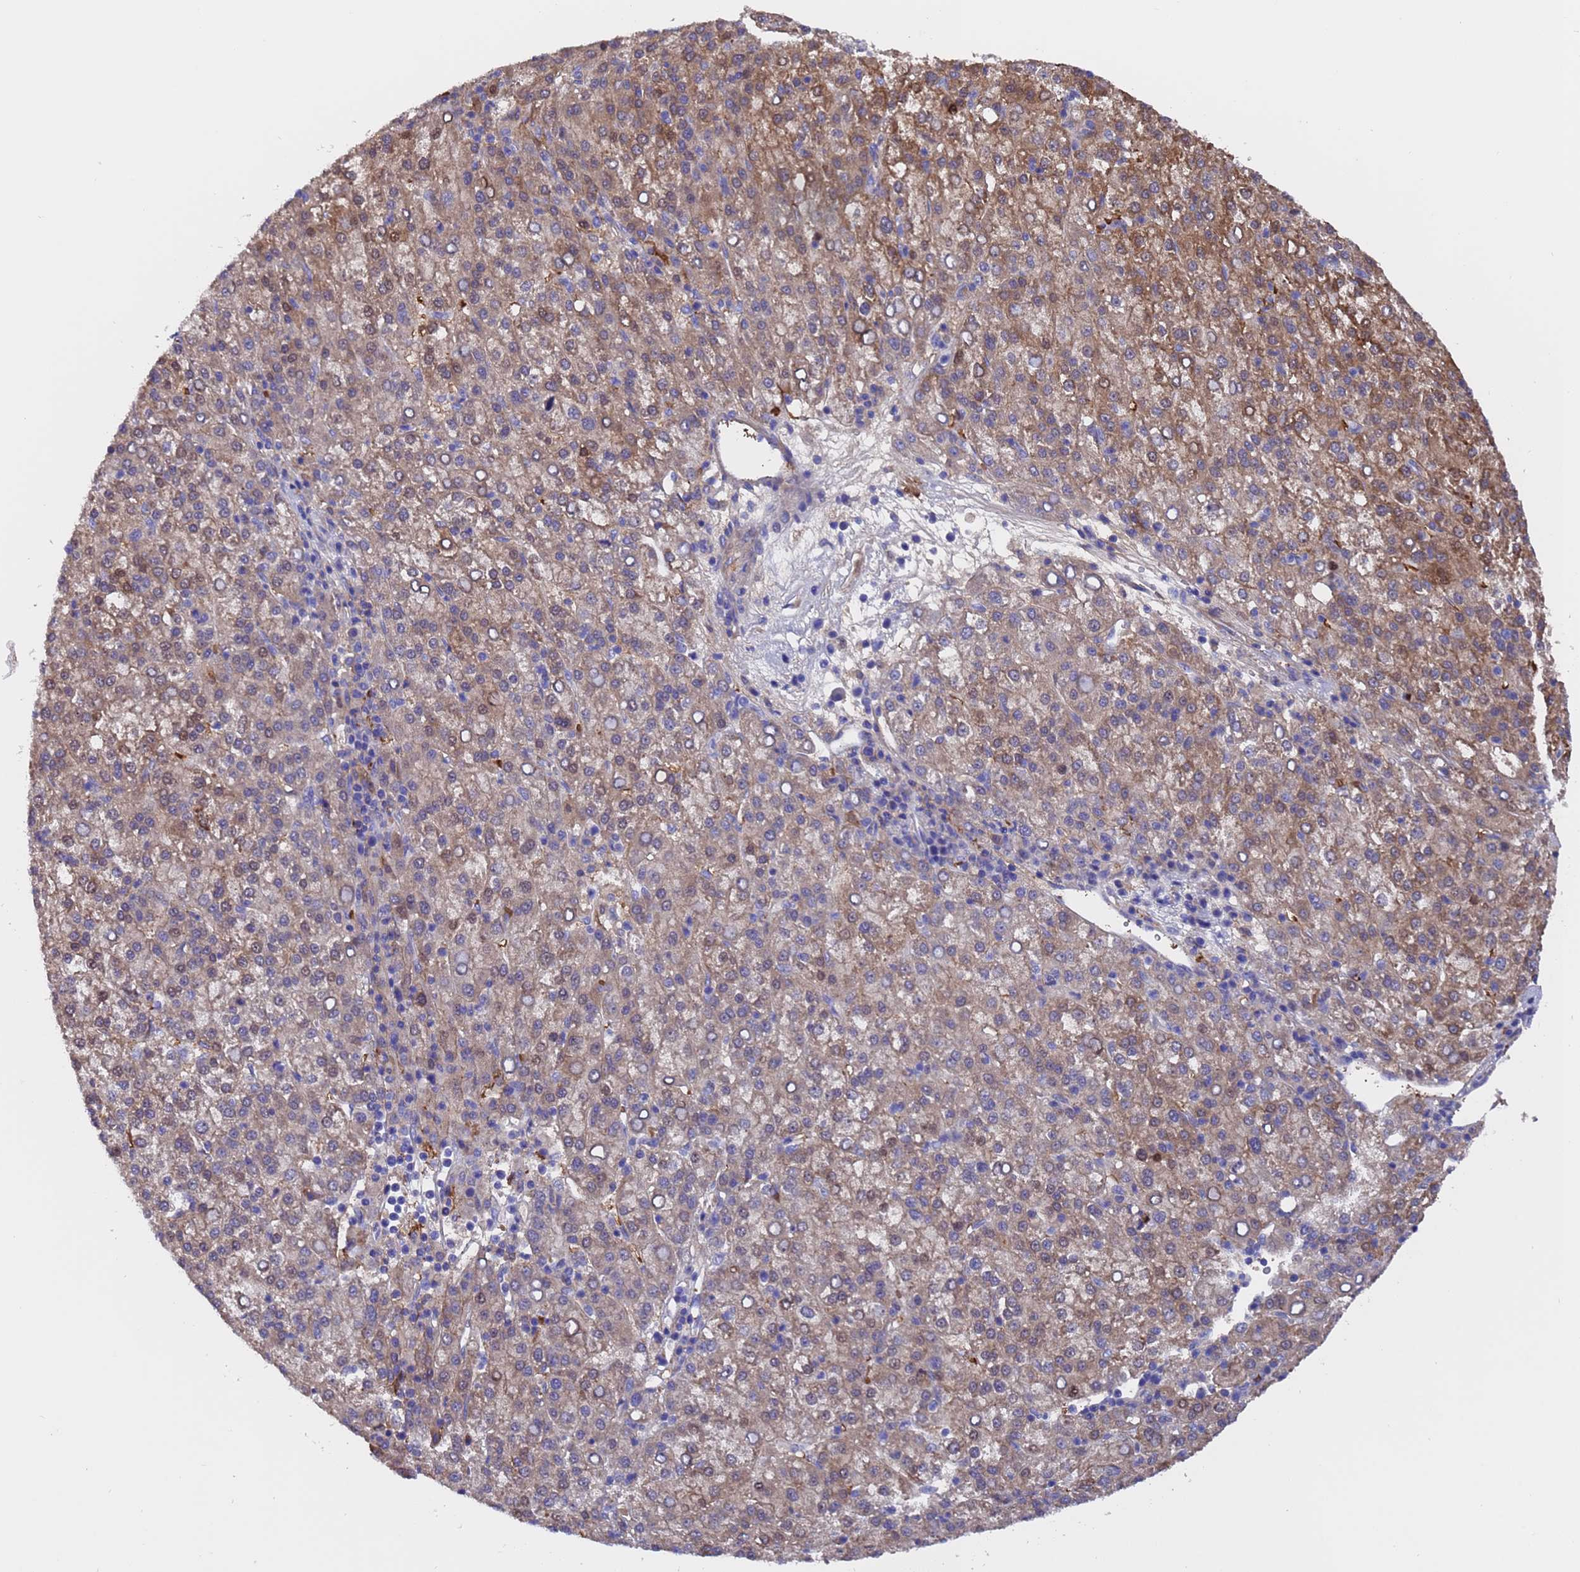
{"staining": {"intensity": "moderate", "quantity": "25%-75%", "location": "cytoplasmic/membranous"}, "tissue": "liver cancer", "cell_type": "Tumor cells", "image_type": "cancer", "snomed": [{"axis": "morphology", "description": "Carcinoma, Hepatocellular, NOS"}, {"axis": "topography", "description": "Liver"}], "caption": "Protein expression by immunohistochemistry (IHC) exhibits moderate cytoplasmic/membranous positivity in about 25%-75% of tumor cells in liver cancer (hepatocellular carcinoma).", "gene": "ELP6", "patient": {"sex": "female", "age": 58}}